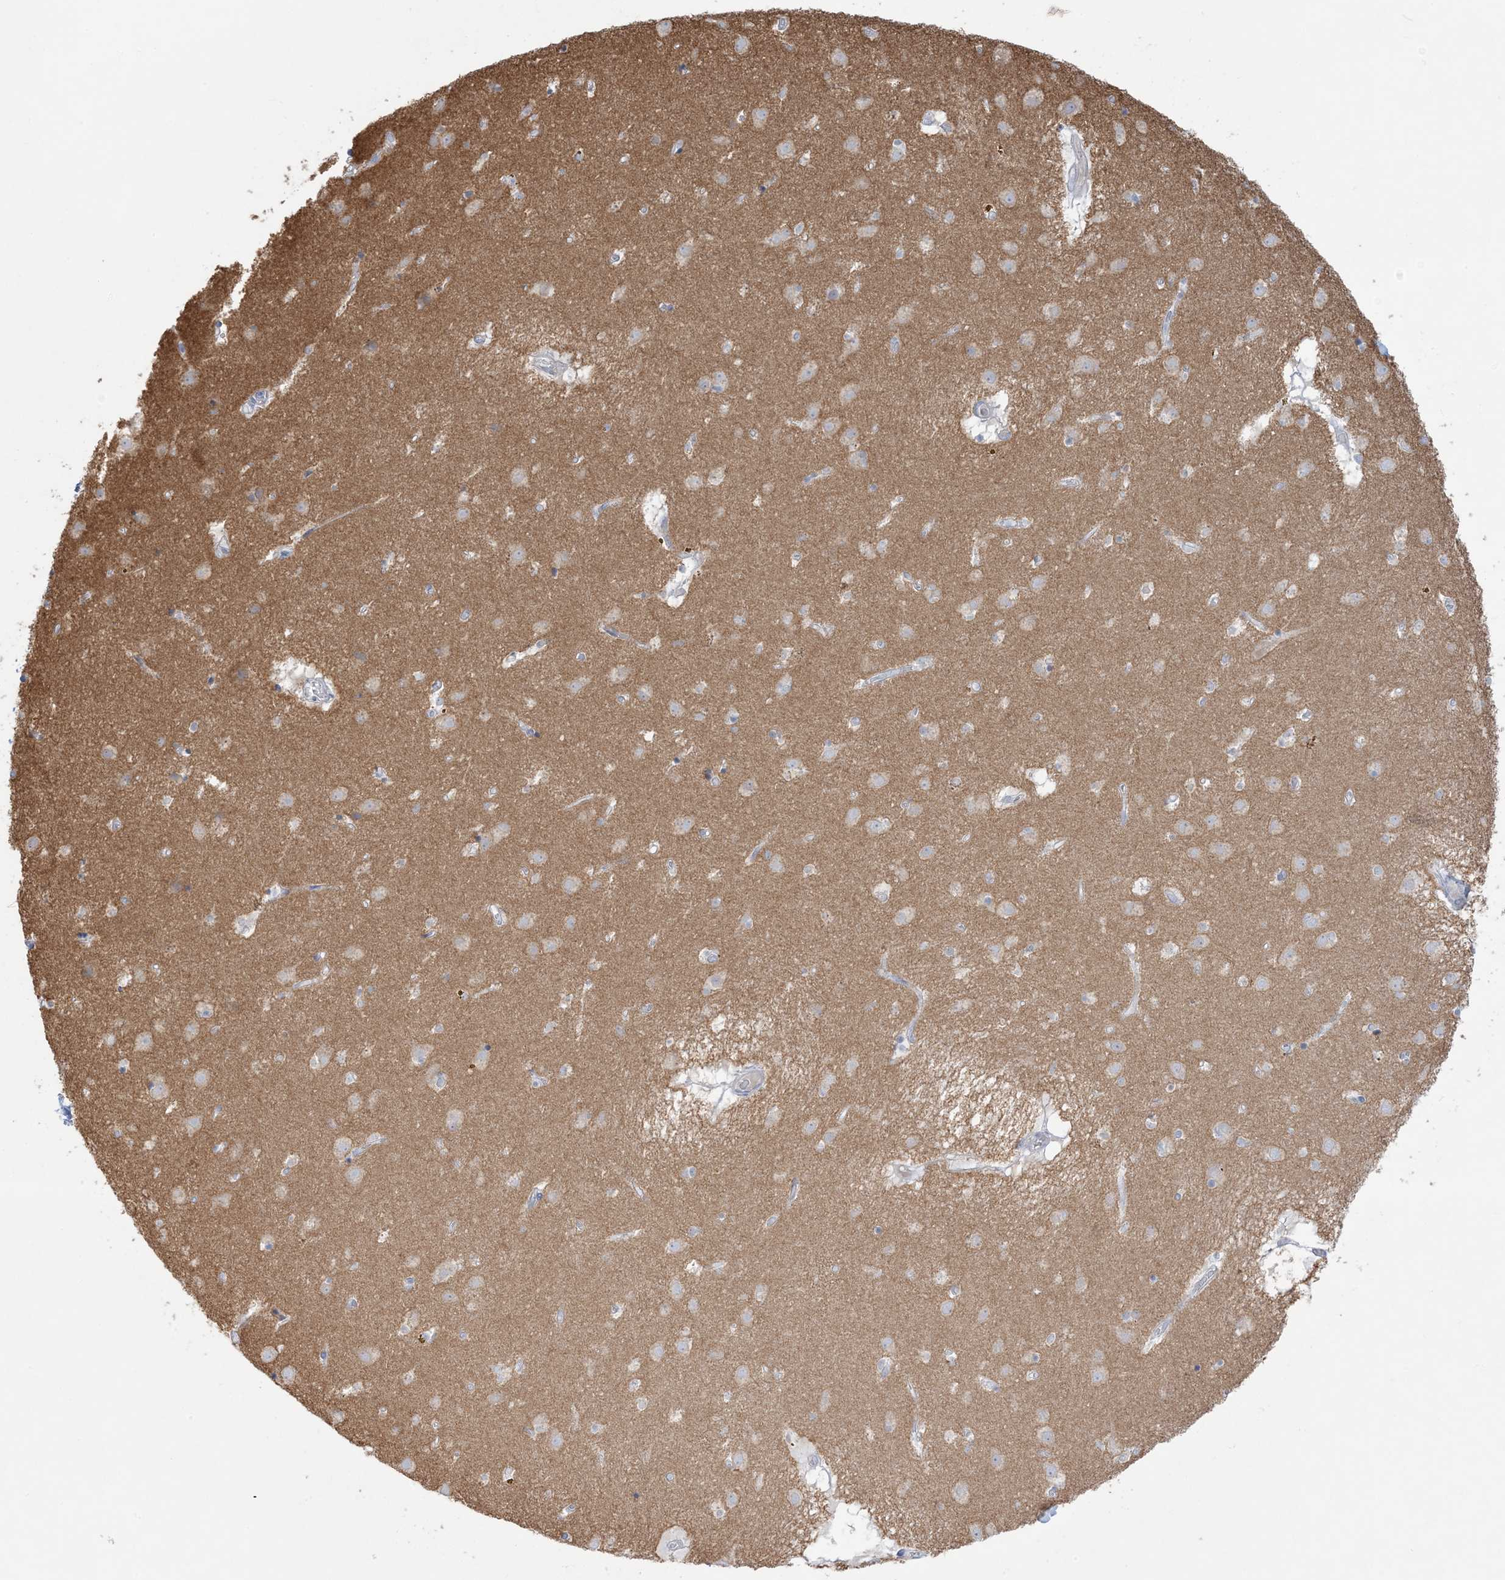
{"staining": {"intensity": "weak", "quantity": "<25%", "location": "cytoplasmic/membranous"}, "tissue": "caudate", "cell_type": "Glial cells", "image_type": "normal", "snomed": [{"axis": "morphology", "description": "Normal tissue, NOS"}, {"axis": "topography", "description": "Lateral ventricle wall"}], "caption": "IHC of unremarkable caudate exhibits no expression in glial cells. Nuclei are stained in blue.", "gene": "FAM184A", "patient": {"sex": "male", "age": 70}}